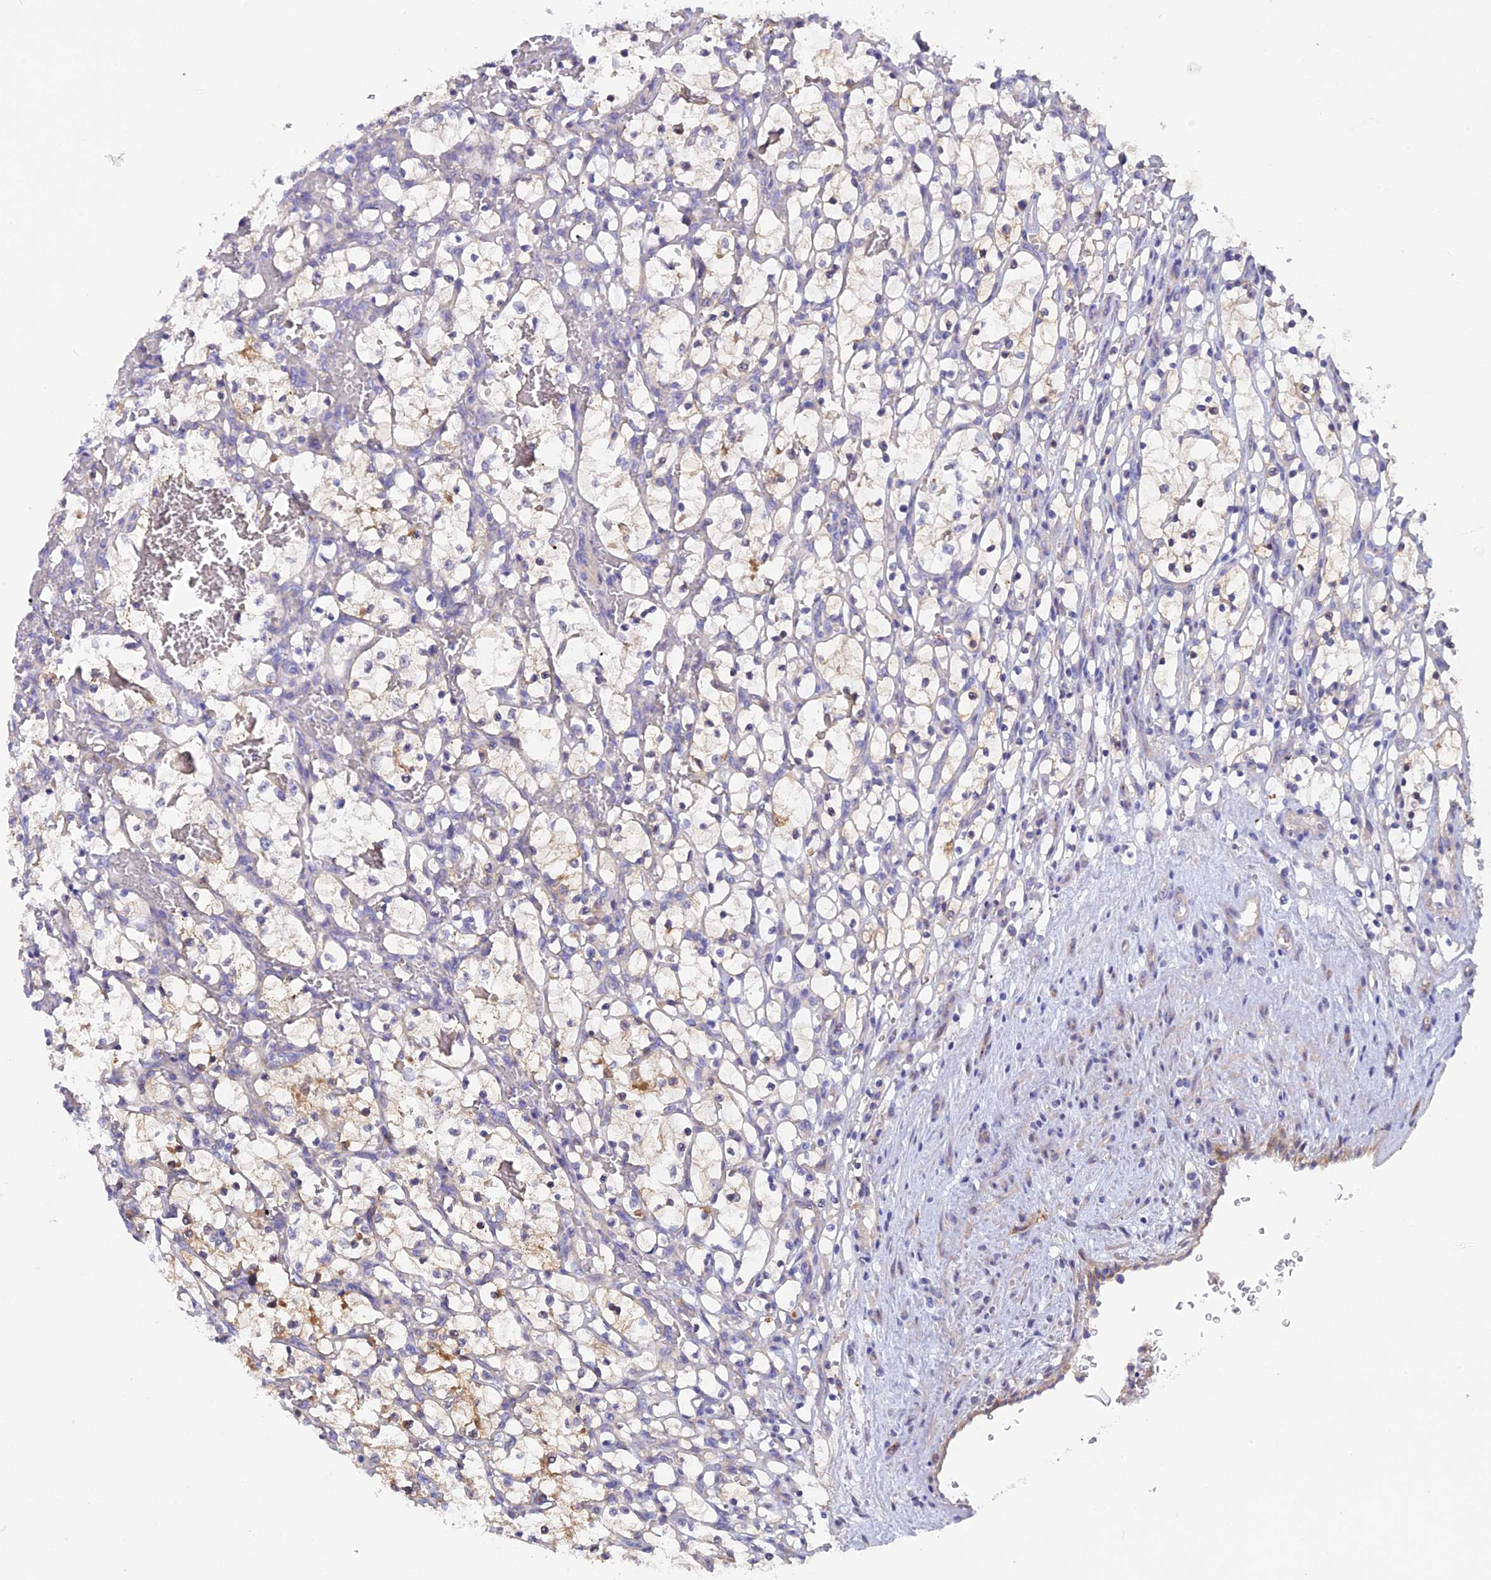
{"staining": {"intensity": "moderate", "quantity": "<25%", "location": "cytoplasmic/membranous"}, "tissue": "renal cancer", "cell_type": "Tumor cells", "image_type": "cancer", "snomed": [{"axis": "morphology", "description": "Adenocarcinoma, NOS"}, {"axis": "topography", "description": "Kidney"}], "caption": "Moderate cytoplasmic/membranous expression is present in about <25% of tumor cells in adenocarcinoma (renal). (brown staining indicates protein expression, while blue staining denotes nuclei).", "gene": "FZR1", "patient": {"sex": "female", "age": 69}}